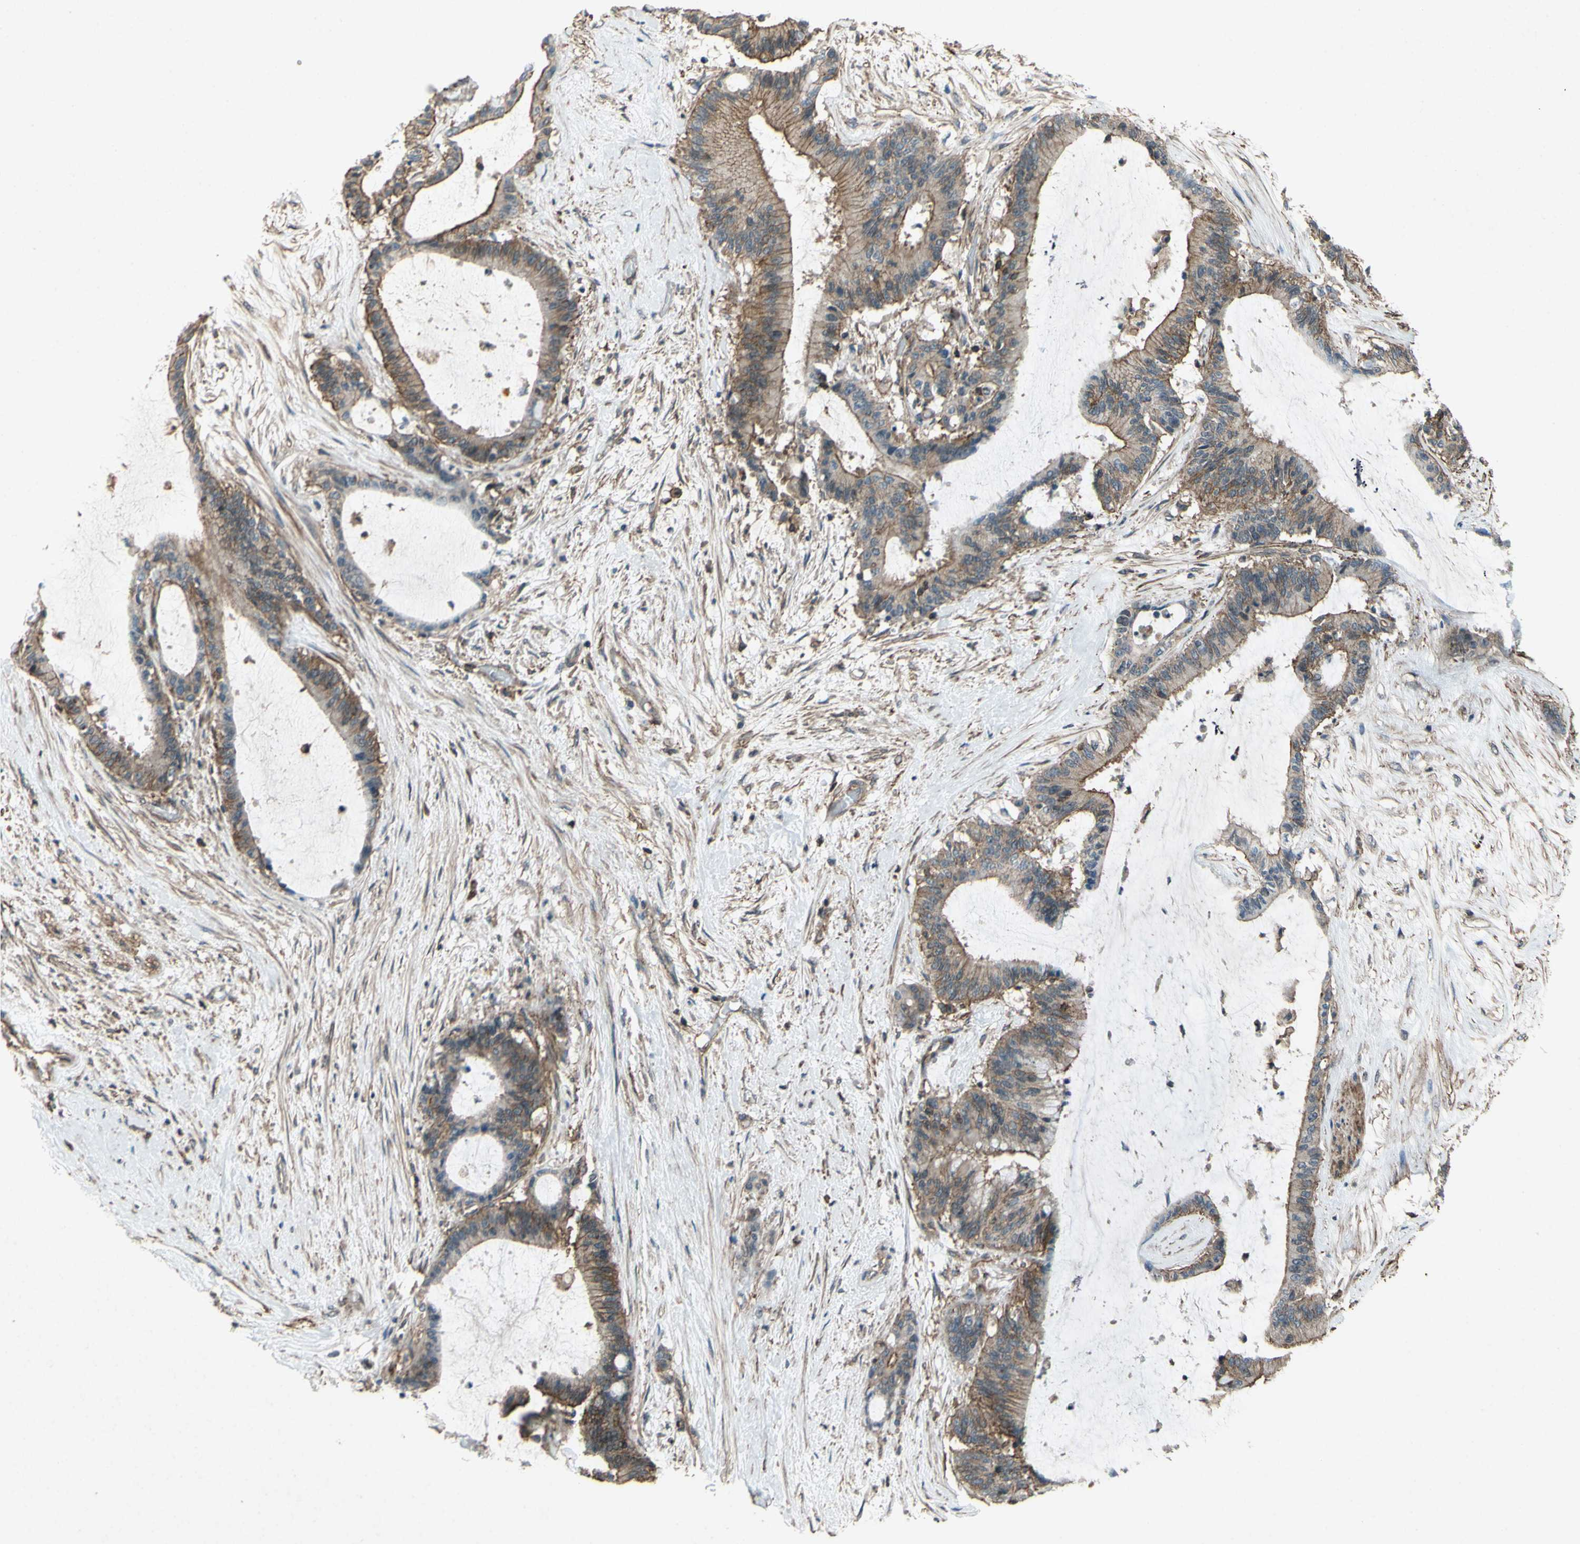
{"staining": {"intensity": "moderate", "quantity": ">75%", "location": "cytoplasmic/membranous"}, "tissue": "liver cancer", "cell_type": "Tumor cells", "image_type": "cancer", "snomed": [{"axis": "morphology", "description": "Cholangiocarcinoma"}, {"axis": "topography", "description": "Liver"}], "caption": "There is medium levels of moderate cytoplasmic/membranous expression in tumor cells of liver cancer, as demonstrated by immunohistochemical staining (brown color).", "gene": "ADD3", "patient": {"sex": "female", "age": 73}}